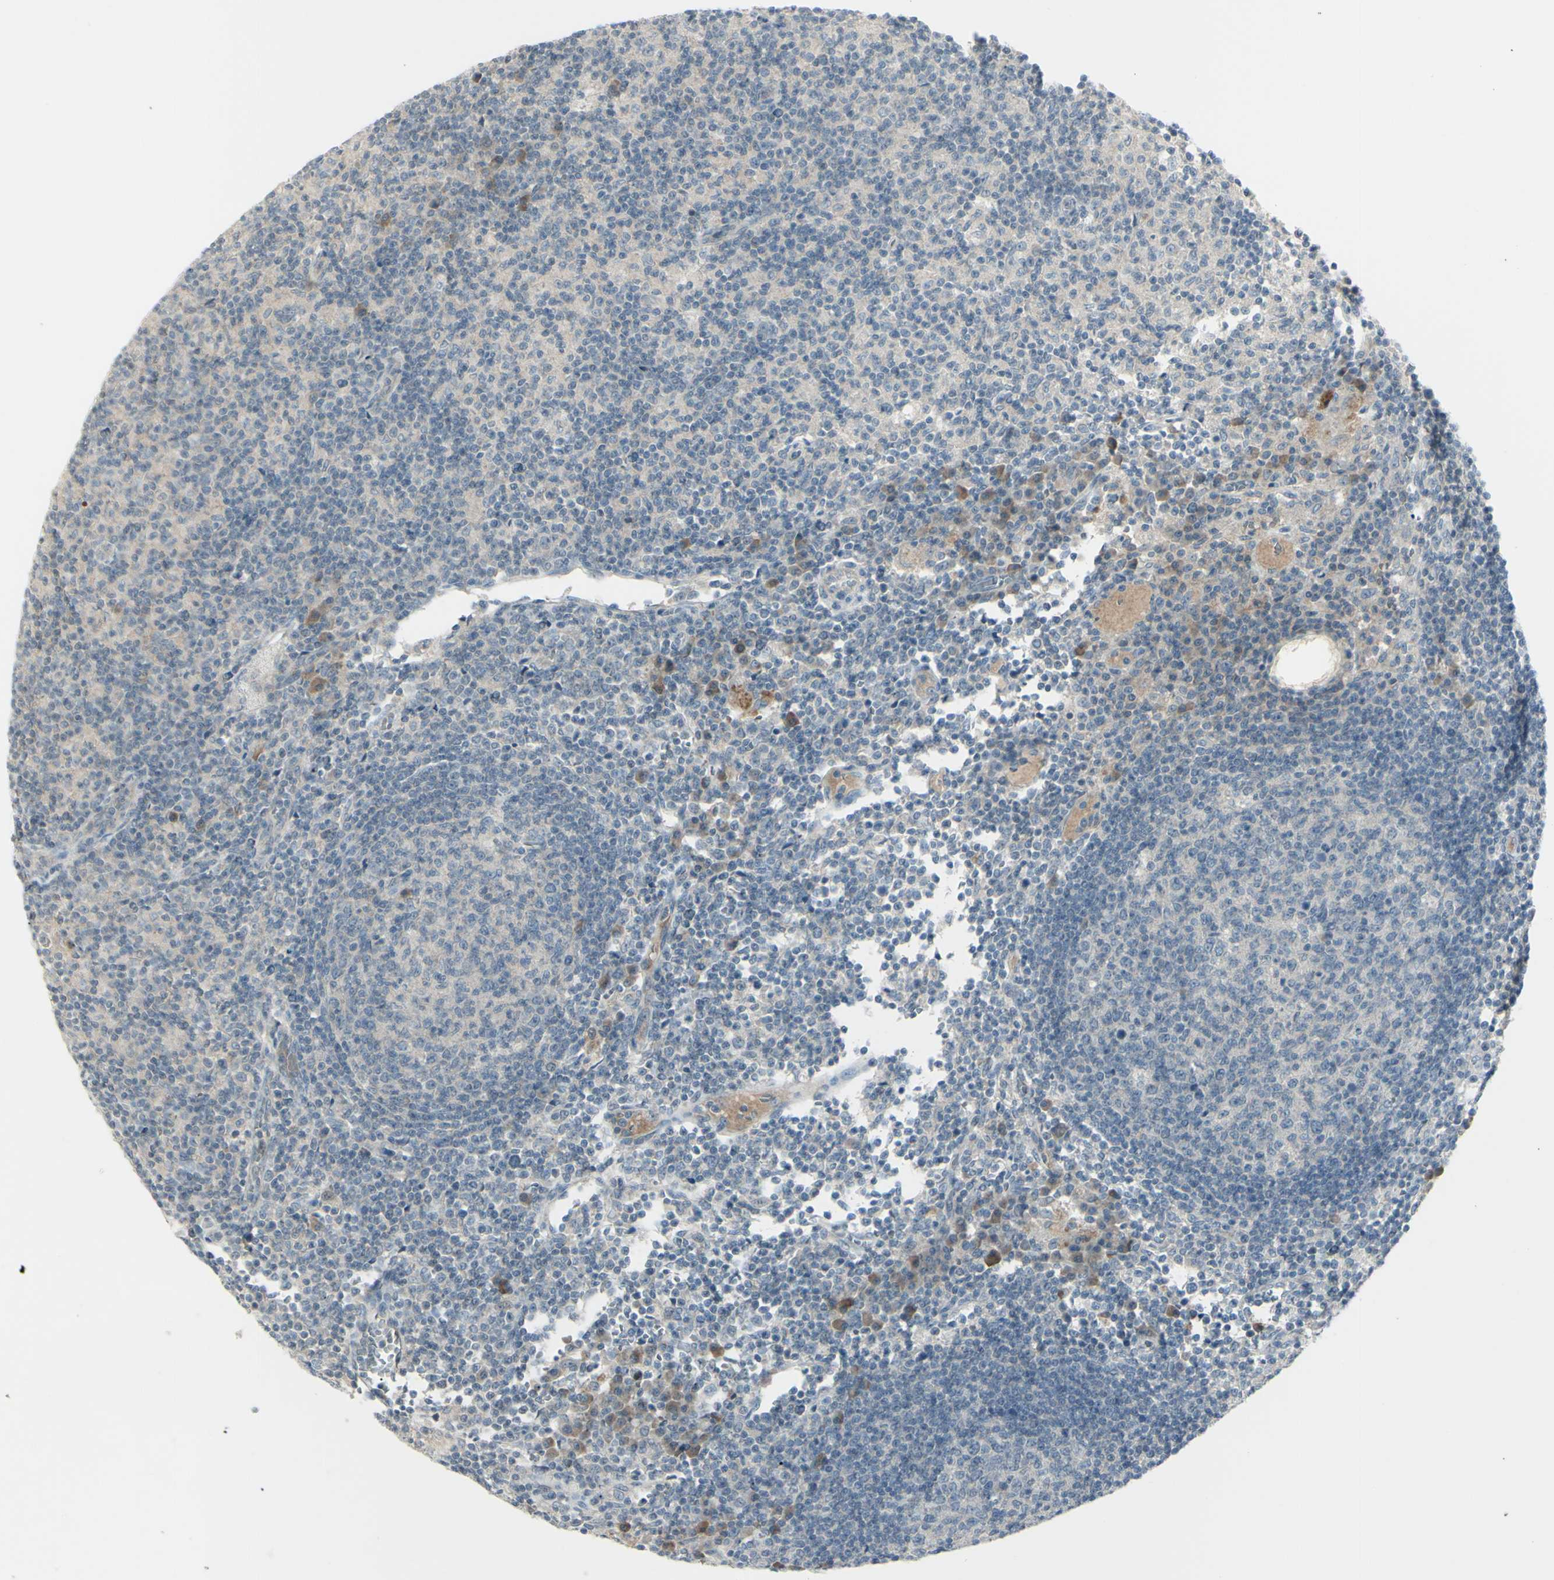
{"staining": {"intensity": "weak", "quantity": ">75%", "location": "cytoplasmic/membranous"}, "tissue": "lymph node", "cell_type": "Germinal center cells", "image_type": "normal", "snomed": [{"axis": "morphology", "description": "Normal tissue, NOS"}, {"axis": "morphology", "description": "Inflammation, NOS"}, {"axis": "topography", "description": "Lymph node"}], "caption": "Immunohistochemistry (IHC) of normal lymph node displays low levels of weak cytoplasmic/membranous positivity in about >75% of germinal center cells.", "gene": "SH3GL2", "patient": {"sex": "male", "age": 55}}